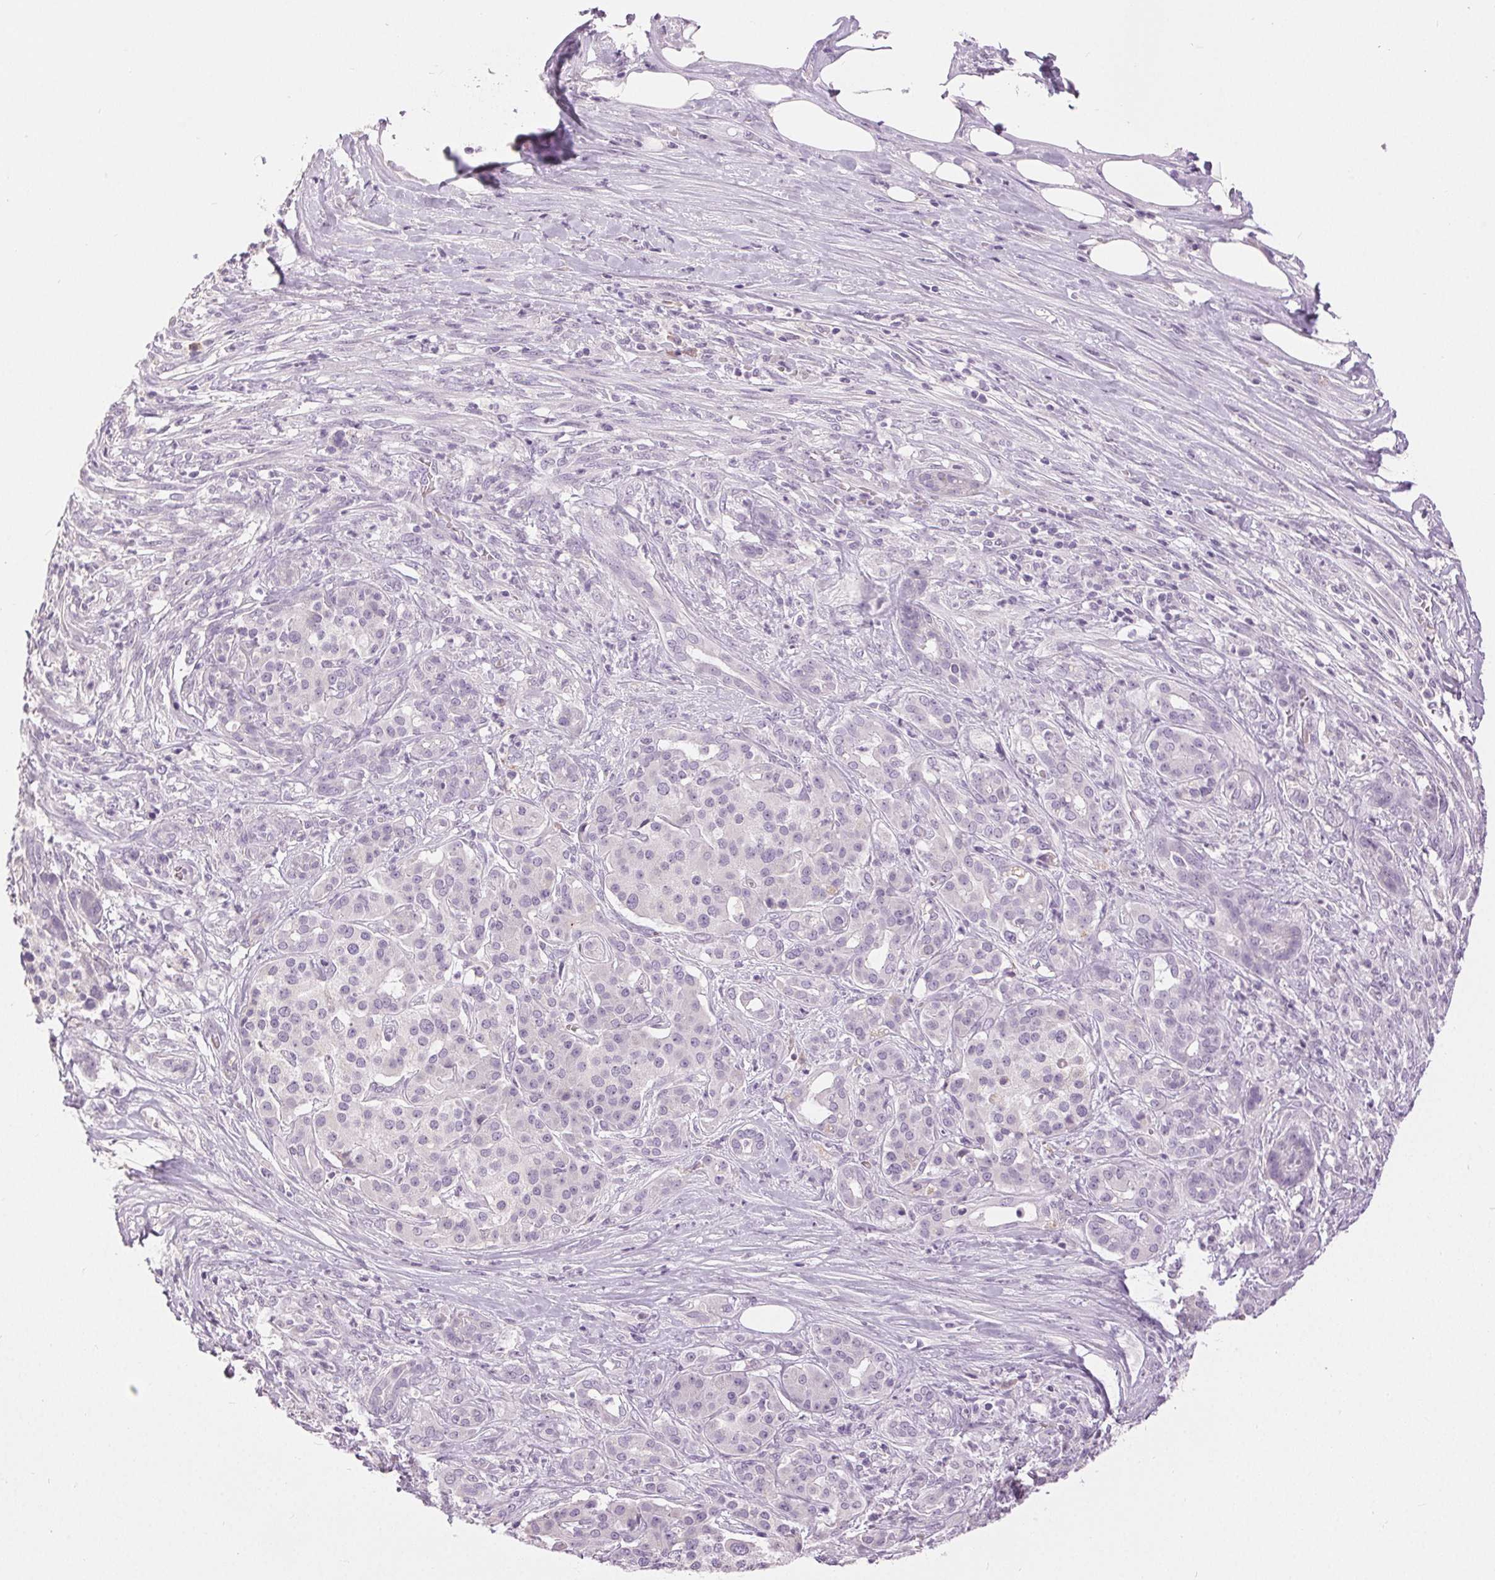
{"staining": {"intensity": "negative", "quantity": "none", "location": "none"}, "tissue": "pancreatic cancer", "cell_type": "Tumor cells", "image_type": "cancer", "snomed": [{"axis": "morphology", "description": "Normal tissue, NOS"}, {"axis": "morphology", "description": "Inflammation, NOS"}, {"axis": "morphology", "description": "Adenocarcinoma, NOS"}, {"axis": "topography", "description": "Pancreas"}], "caption": "Immunohistochemistry micrograph of adenocarcinoma (pancreatic) stained for a protein (brown), which exhibits no staining in tumor cells.", "gene": "DSG3", "patient": {"sex": "male", "age": 57}}